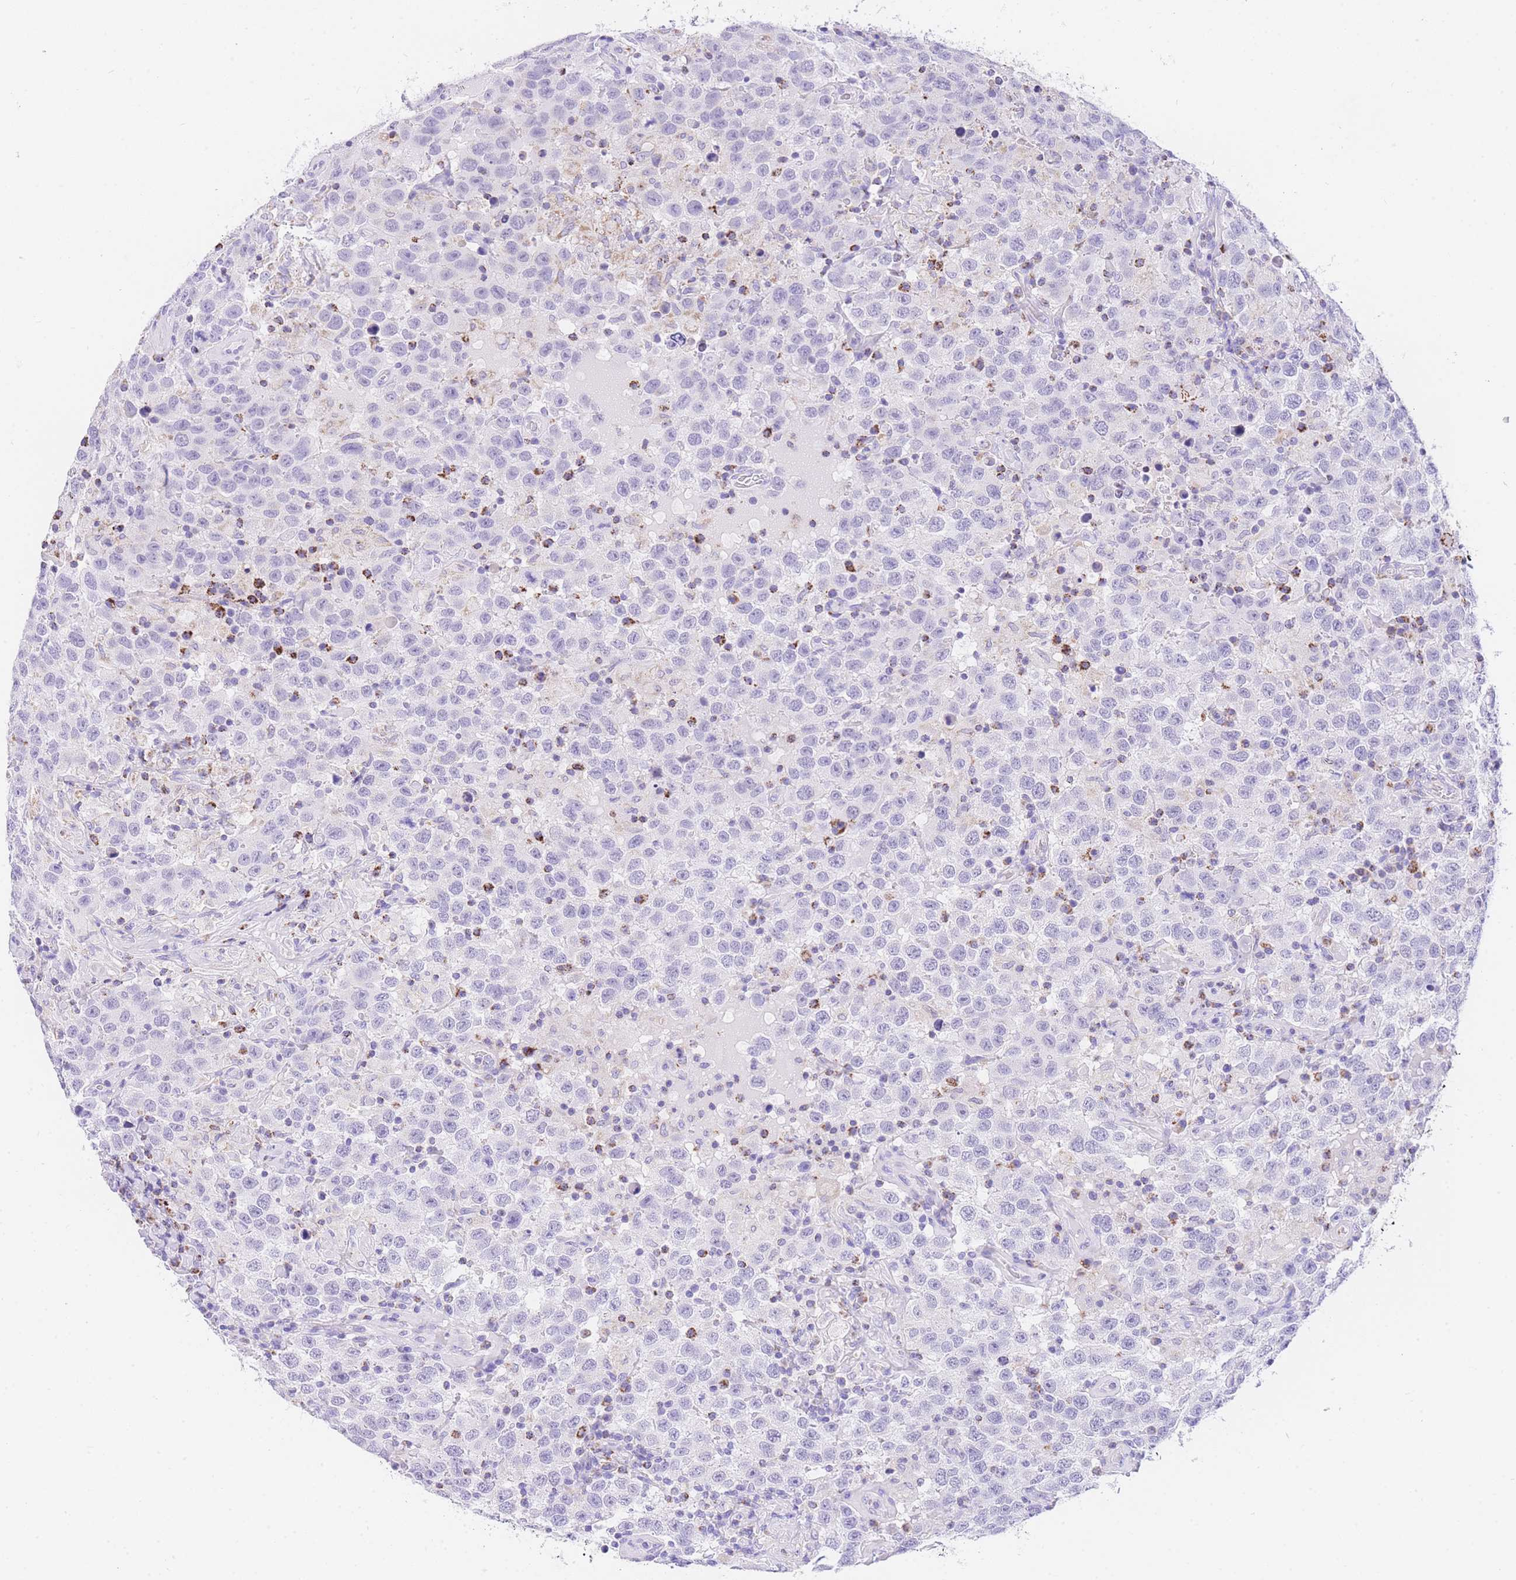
{"staining": {"intensity": "negative", "quantity": "none", "location": "none"}, "tissue": "testis cancer", "cell_type": "Tumor cells", "image_type": "cancer", "snomed": [{"axis": "morphology", "description": "Seminoma, NOS"}, {"axis": "topography", "description": "Testis"}], "caption": "DAB (3,3'-diaminobenzidine) immunohistochemical staining of human seminoma (testis) reveals no significant expression in tumor cells. (DAB (3,3'-diaminobenzidine) immunohistochemistry visualized using brightfield microscopy, high magnification).", "gene": "NKD2", "patient": {"sex": "male", "age": 41}}